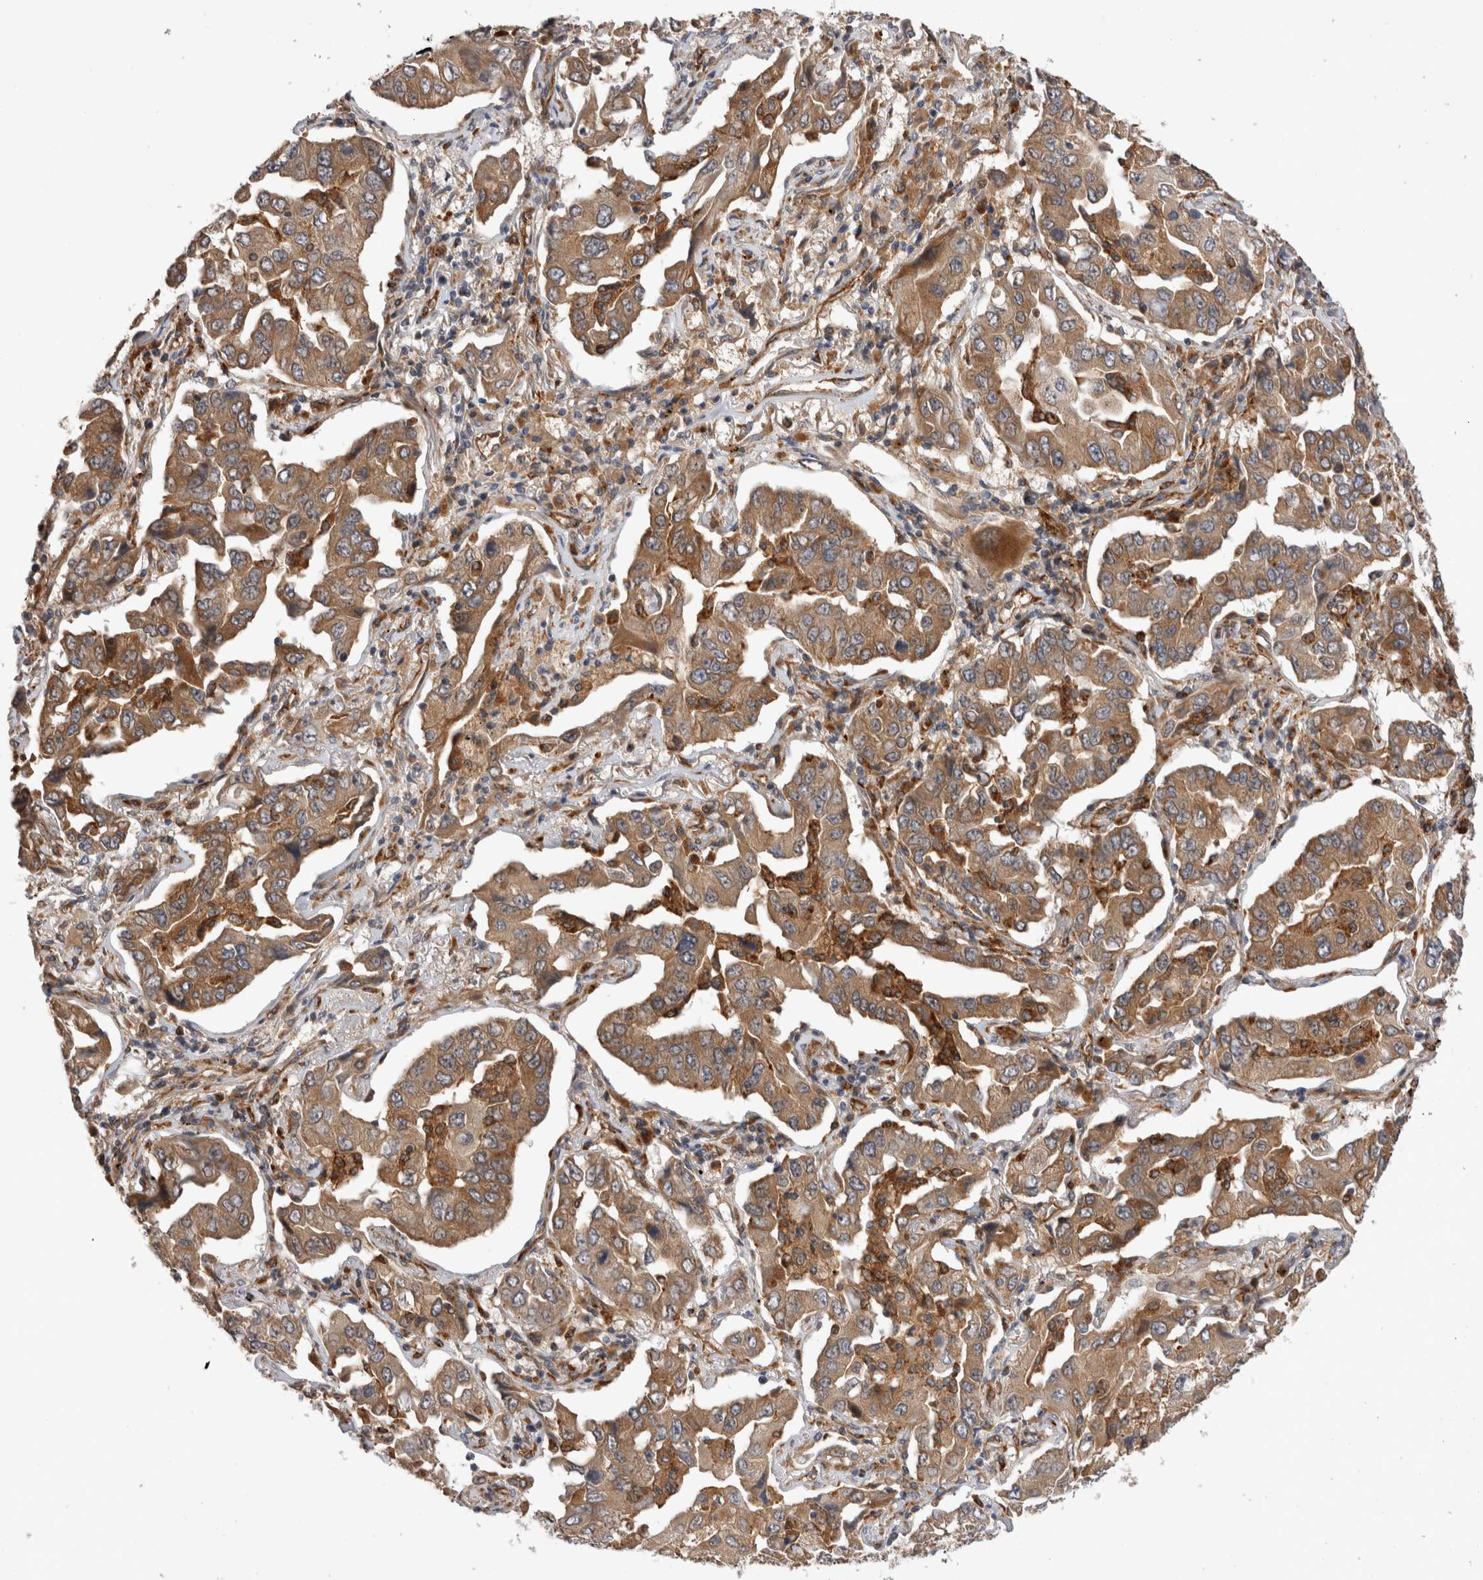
{"staining": {"intensity": "moderate", "quantity": ">75%", "location": "cytoplasmic/membranous"}, "tissue": "lung cancer", "cell_type": "Tumor cells", "image_type": "cancer", "snomed": [{"axis": "morphology", "description": "Adenocarcinoma, NOS"}, {"axis": "topography", "description": "Lung"}], "caption": "High-power microscopy captured an IHC image of lung cancer, revealing moderate cytoplasmic/membranous positivity in approximately >75% of tumor cells.", "gene": "BNIP2", "patient": {"sex": "female", "age": 65}}